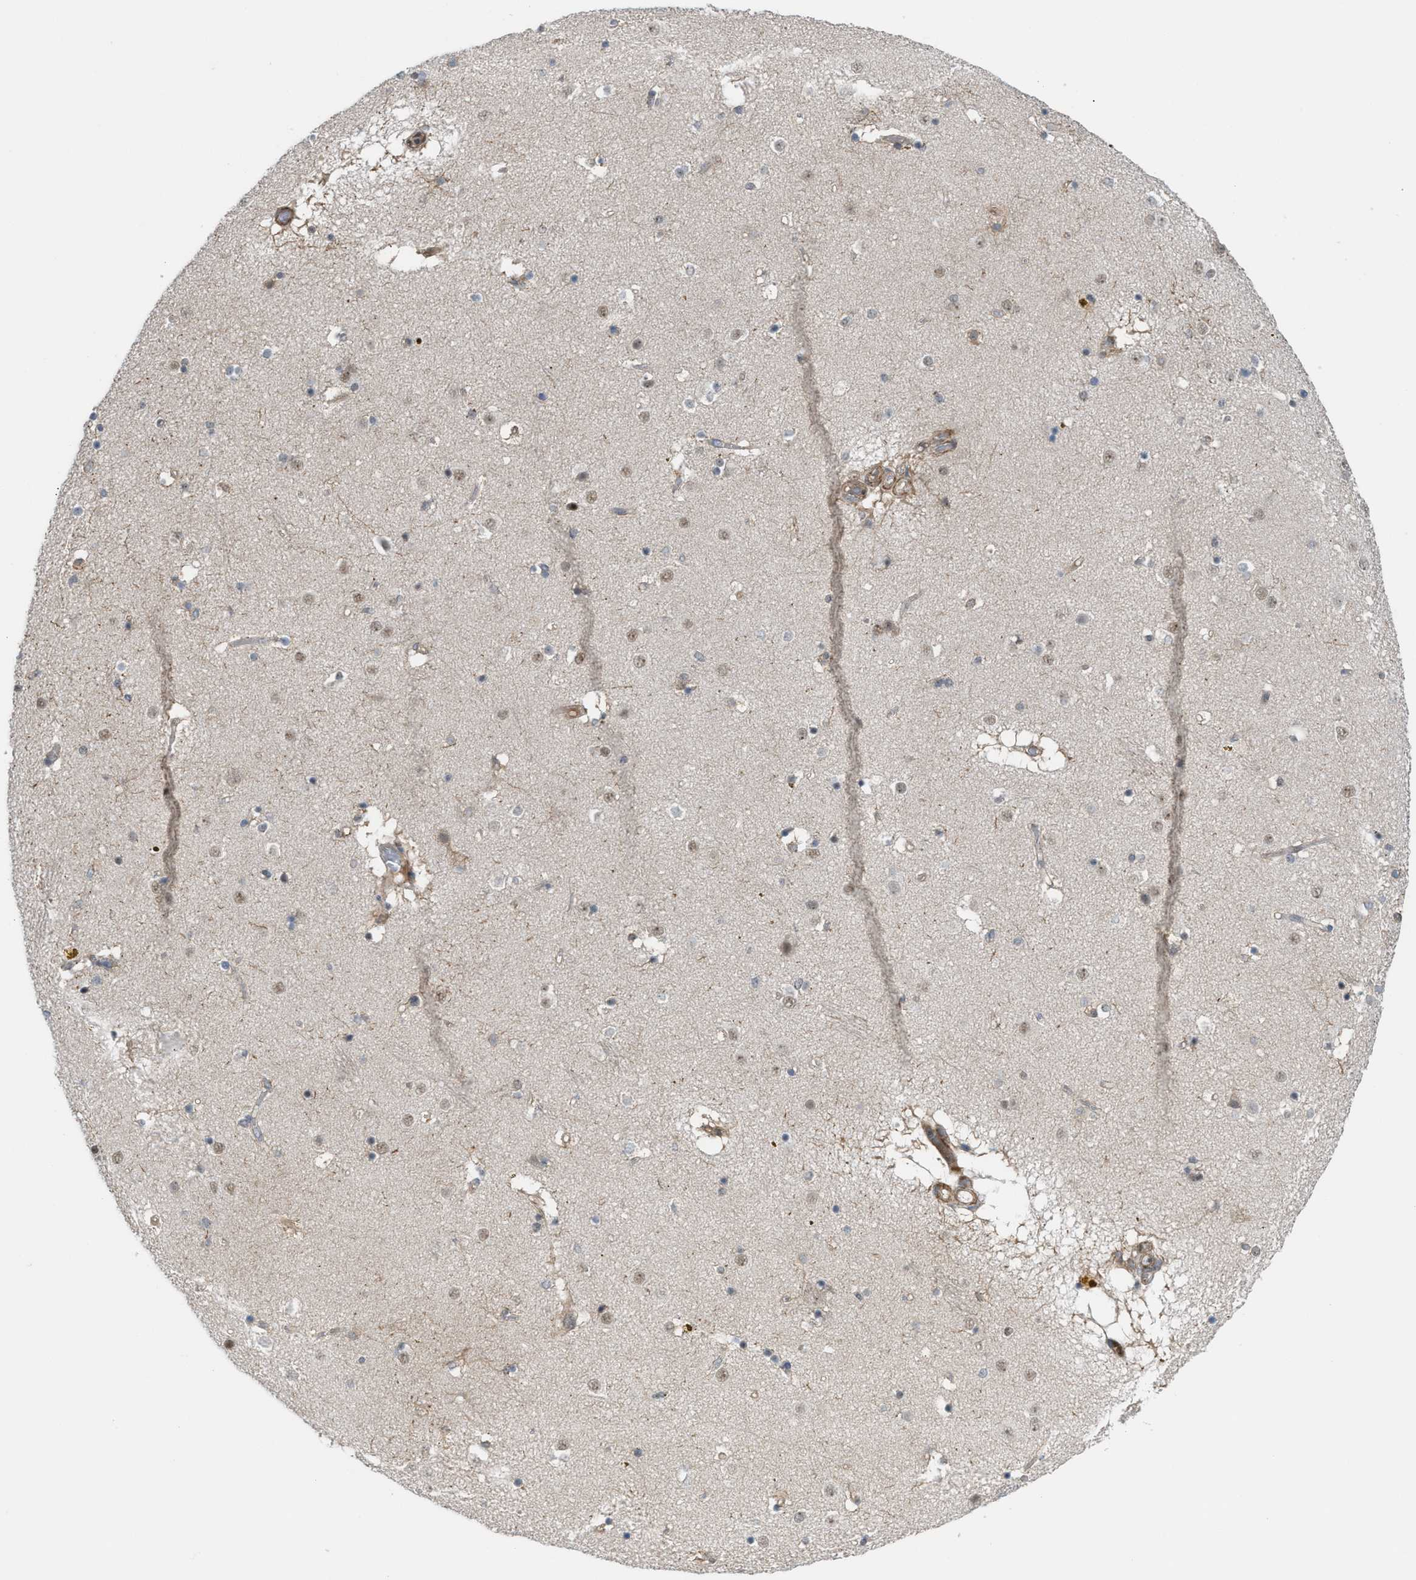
{"staining": {"intensity": "negative", "quantity": "none", "location": "none"}, "tissue": "caudate", "cell_type": "Glial cells", "image_type": "normal", "snomed": [{"axis": "morphology", "description": "Normal tissue, NOS"}, {"axis": "topography", "description": "Lateral ventricle wall"}], "caption": "Immunohistochemical staining of normal caudate reveals no significant positivity in glial cells.", "gene": "ZNF276", "patient": {"sex": "male", "age": 70}}